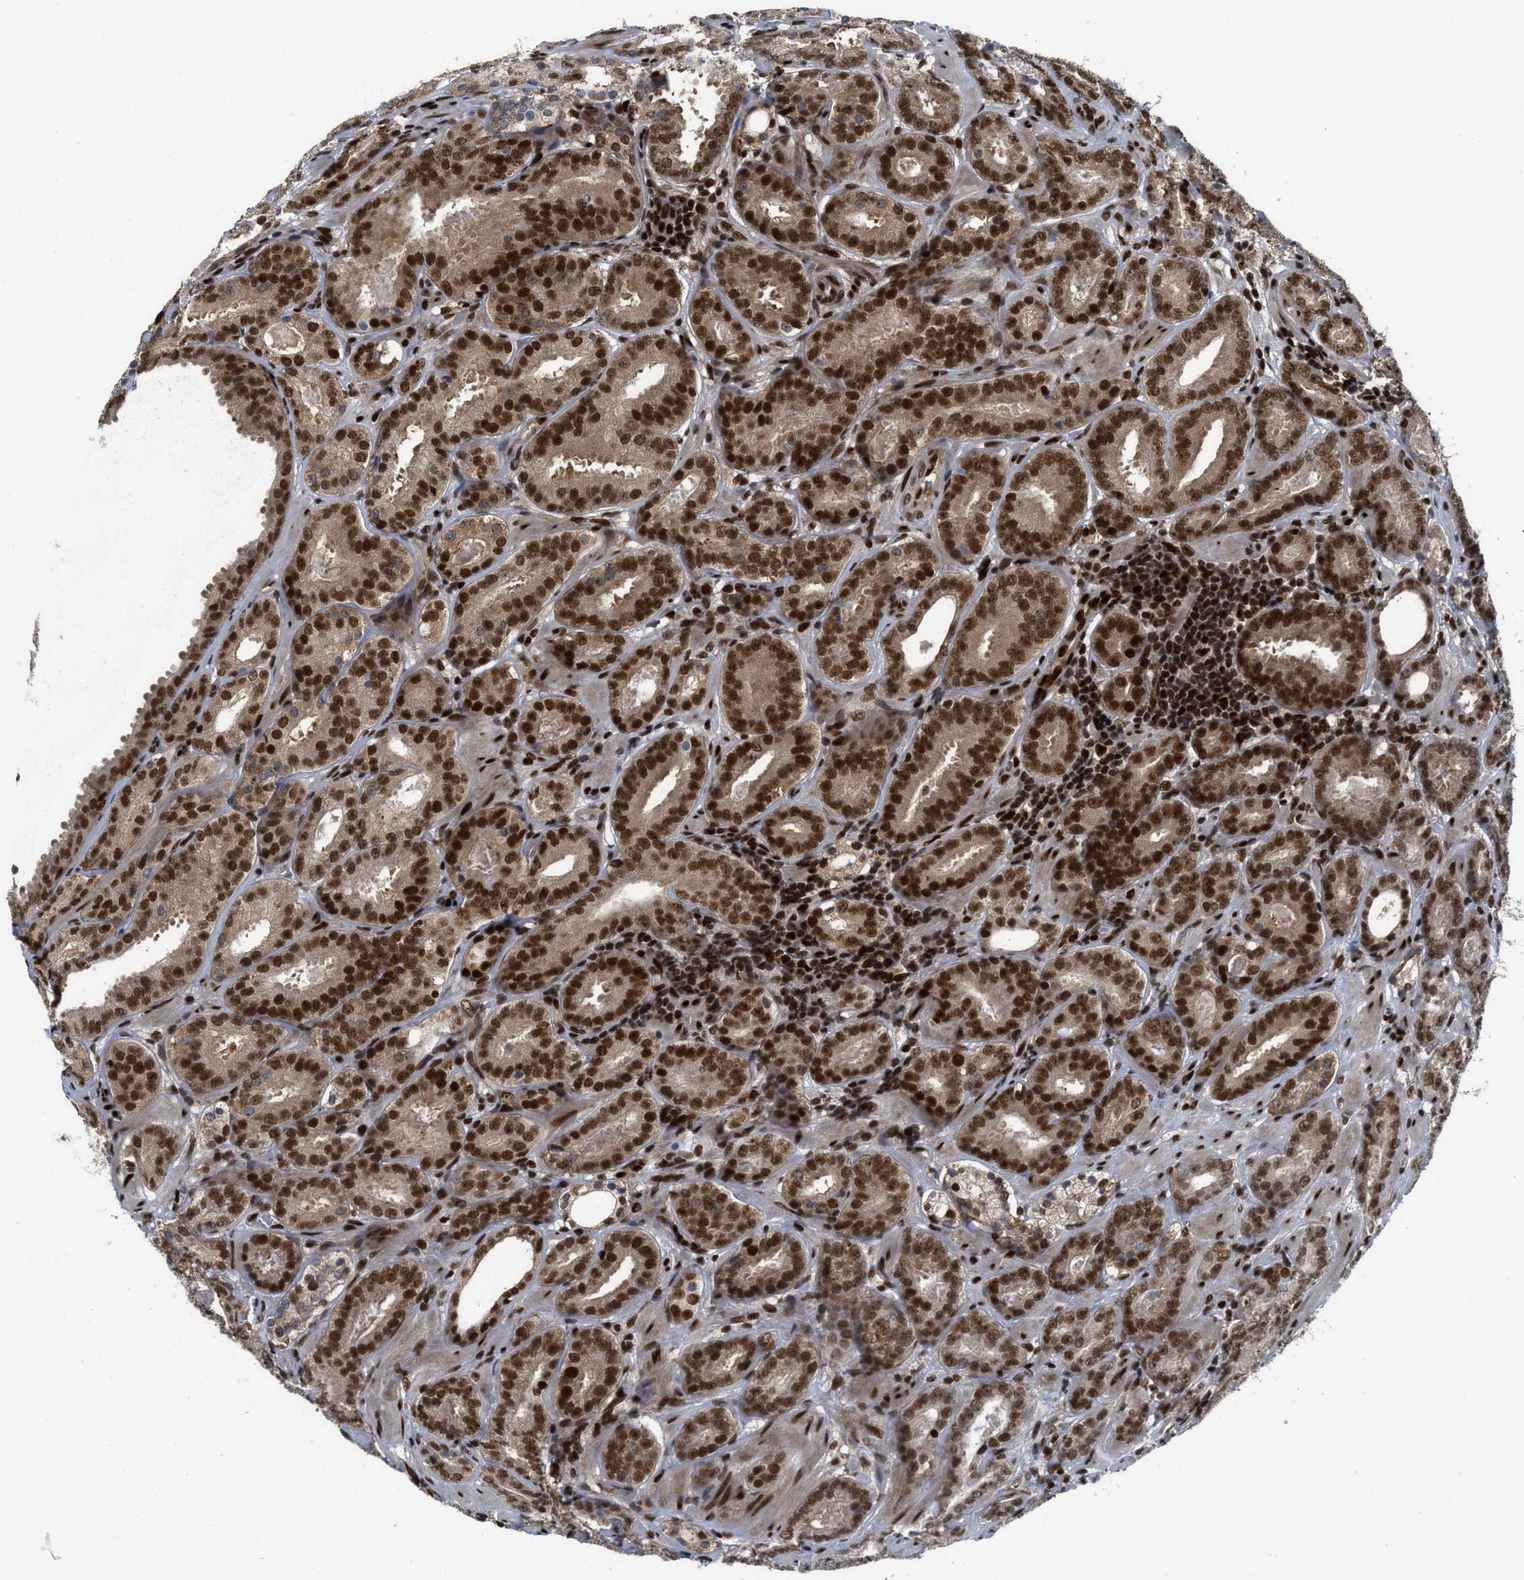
{"staining": {"intensity": "strong", "quantity": ">75%", "location": "nuclear"}, "tissue": "prostate cancer", "cell_type": "Tumor cells", "image_type": "cancer", "snomed": [{"axis": "morphology", "description": "Adenocarcinoma, Low grade"}, {"axis": "topography", "description": "Prostate"}], "caption": "This image exhibits adenocarcinoma (low-grade) (prostate) stained with immunohistochemistry (IHC) to label a protein in brown. The nuclear of tumor cells show strong positivity for the protein. Nuclei are counter-stained blue.", "gene": "RFX5", "patient": {"sex": "male", "age": 69}}